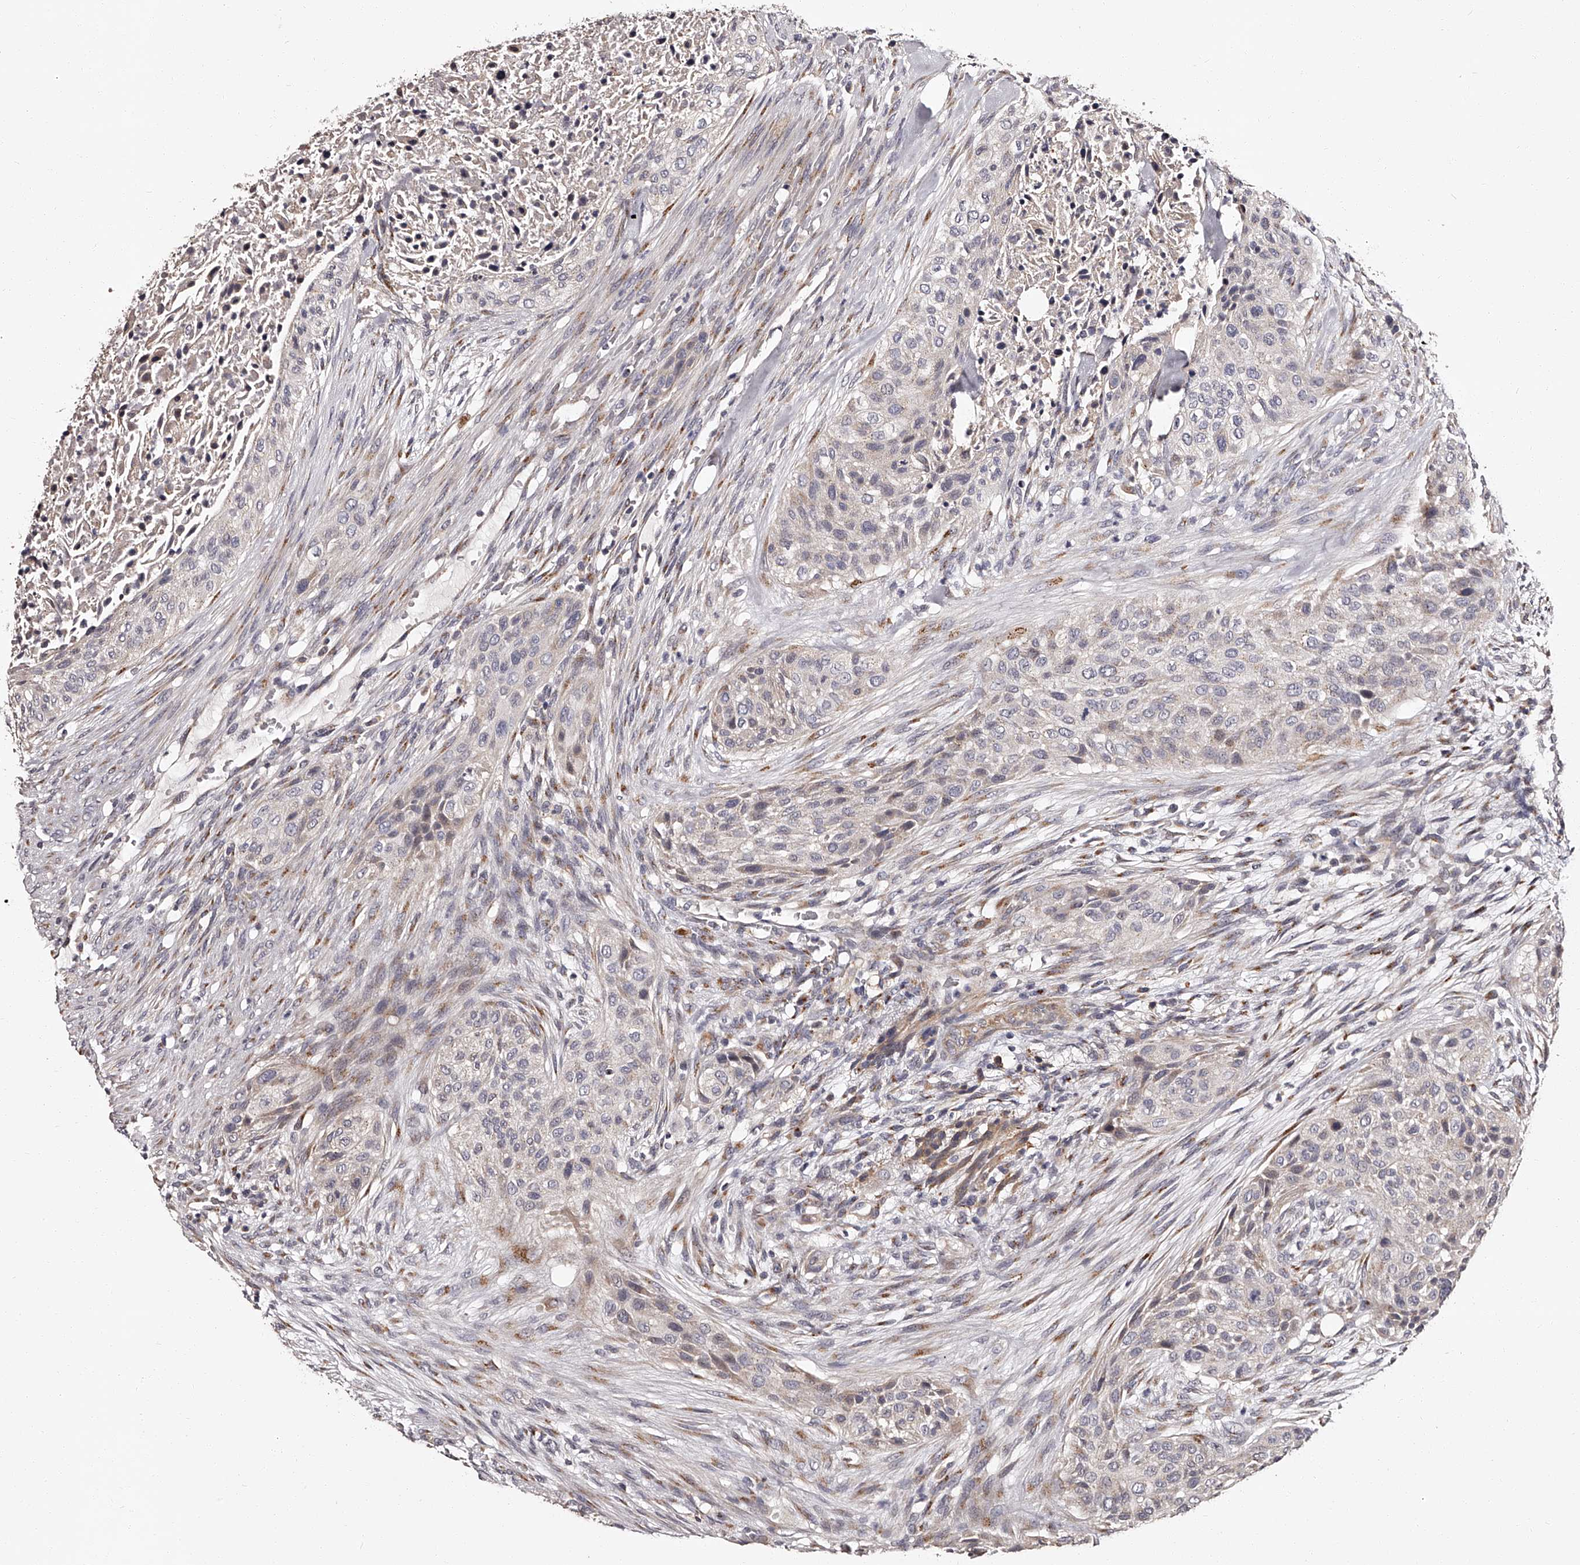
{"staining": {"intensity": "weak", "quantity": "<25%", "location": "cytoplasmic/membranous"}, "tissue": "urothelial cancer", "cell_type": "Tumor cells", "image_type": "cancer", "snomed": [{"axis": "morphology", "description": "Urothelial carcinoma, High grade"}, {"axis": "topography", "description": "Urinary bladder"}], "caption": "Human high-grade urothelial carcinoma stained for a protein using IHC shows no staining in tumor cells.", "gene": "RSC1A1", "patient": {"sex": "male", "age": 35}}